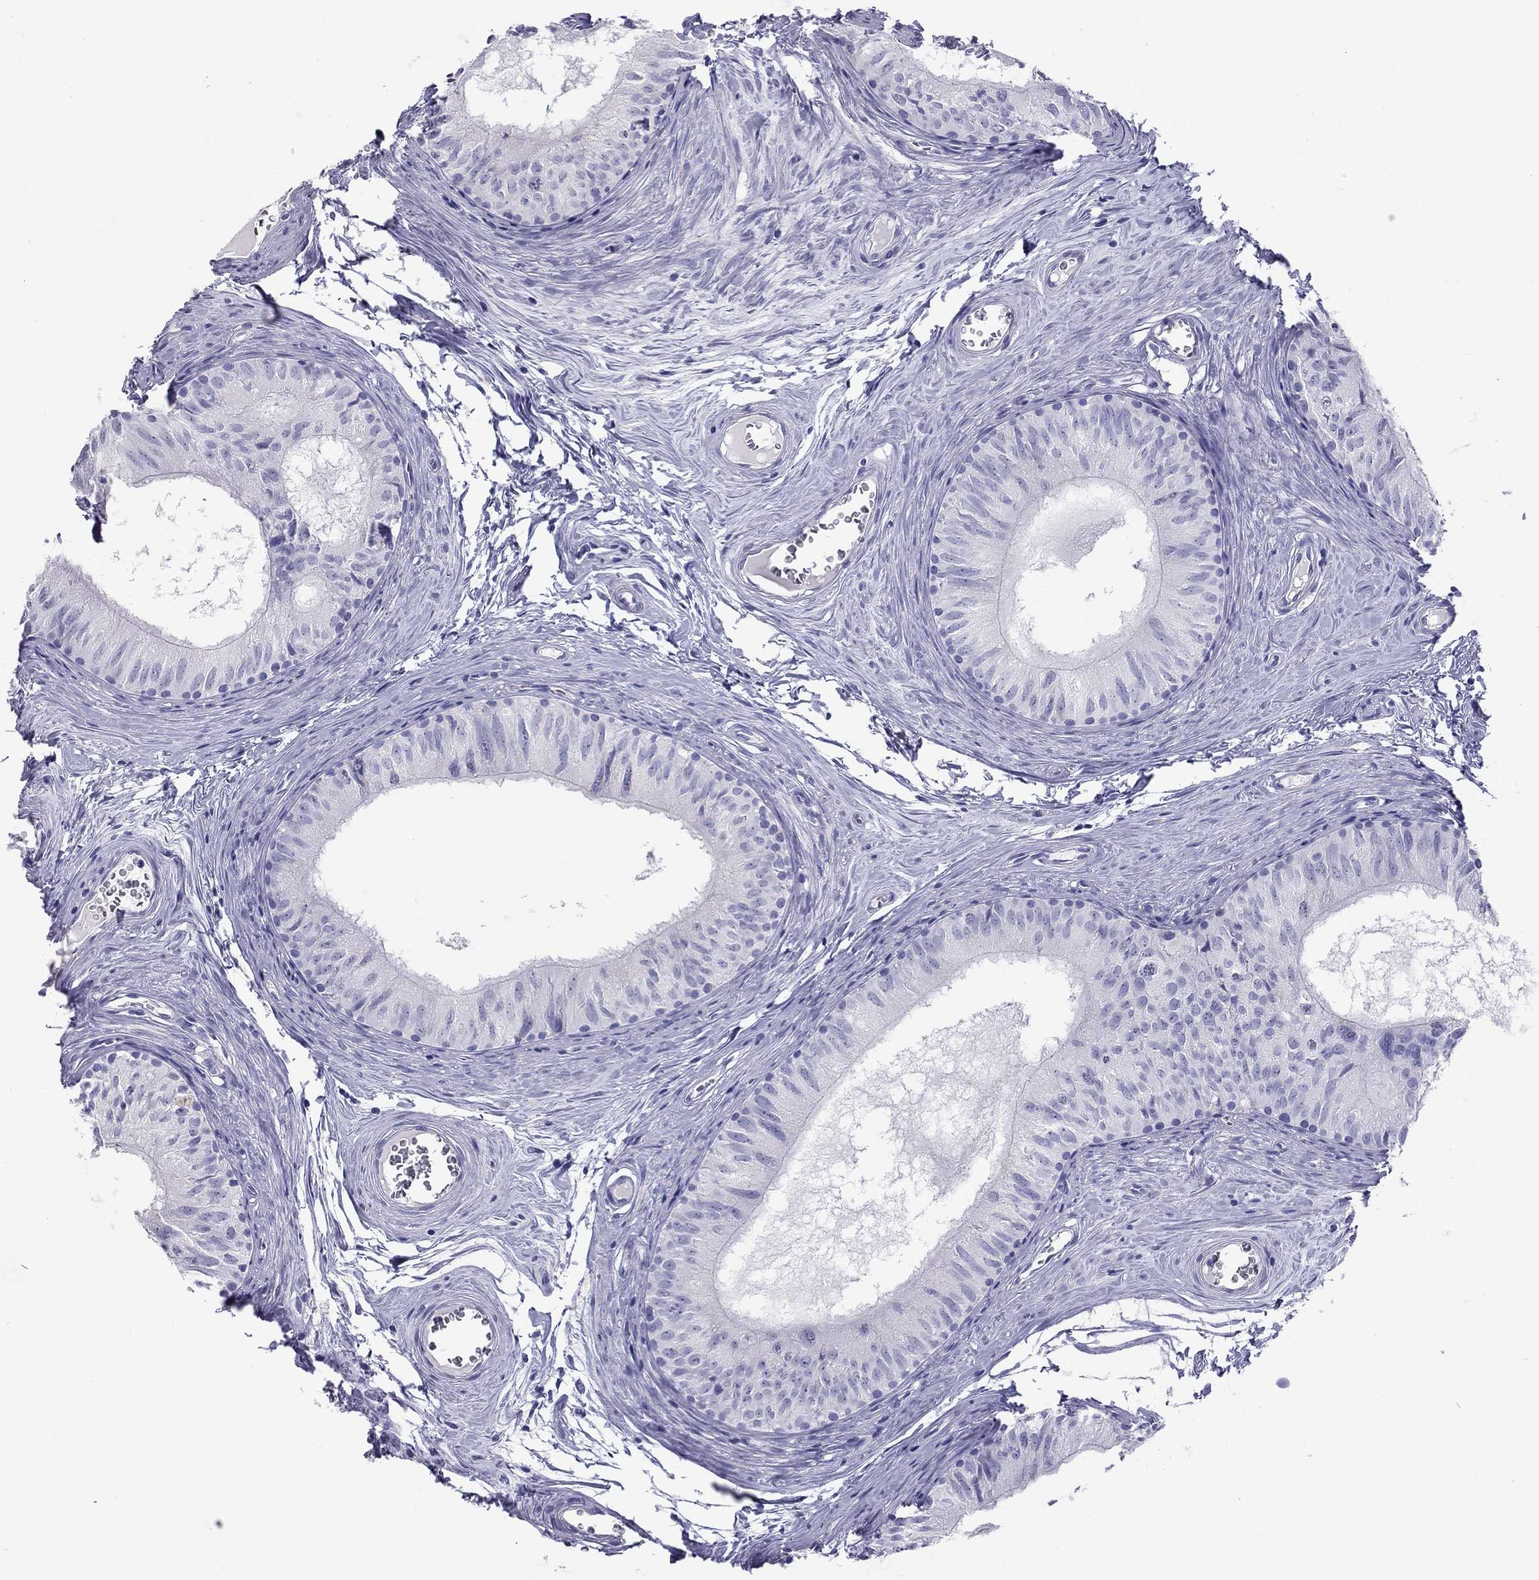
{"staining": {"intensity": "negative", "quantity": "none", "location": "none"}, "tissue": "epididymis", "cell_type": "Glandular cells", "image_type": "normal", "snomed": [{"axis": "morphology", "description": "Normal tissue, NOS"}, {"axis": "topography", "description": "Epididymis"}], "caption": "Immunohistochemistry histopathology image of normal epididymis: epididymis stained with DAB (3,3'-diaminobenzidine) exhibits no significant protein staining in glandular cells. The staining is performed using DAB (3,3'-diaminobenzidine) brown chromogen with nuclei counter-stained in using hematoxylin.", "gene": "STAG3", "patient": {"sex": "male", "age": 52}}